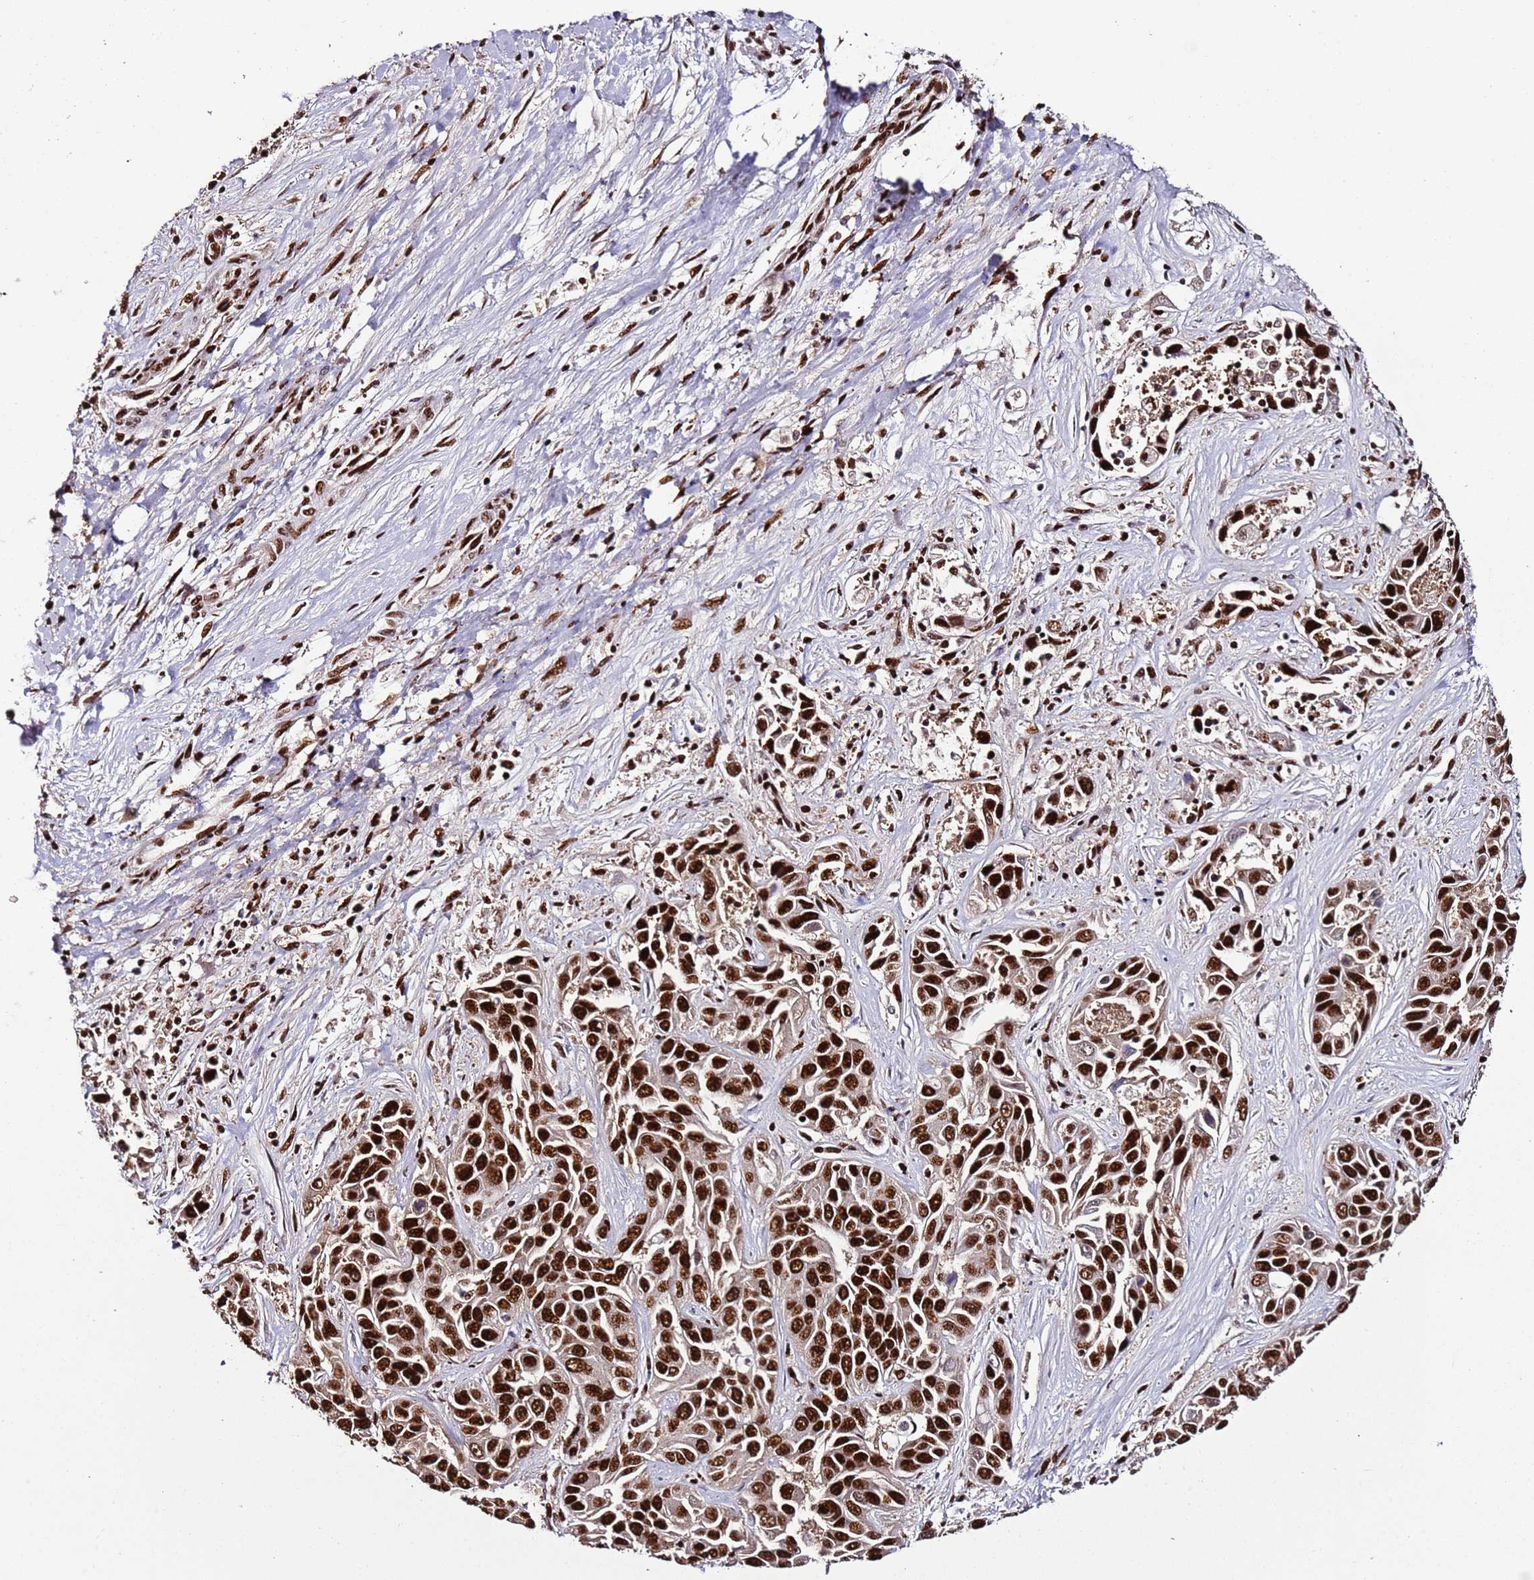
{"staining": {"intensity": "strong", "quantity": ">75%", "location": "nuclear"}, "tissue": "liver cancer", "cell_type": "Tumor cells", "image_type": "cancer", "snomed": [{"axis": "morphology", "description": "Cholangiocarcinoma"}, {"axis": "topography", "description": "Liver"}], "caption": "A high-resolution photomicrograph shows immunohistochemistry staining of cholangiocarcinoma (liver), which demonstrates strong nuclear expression in approximately >75% of tumor cells.", "gene": "C6orf226", "patient": {"sex": "female", "age": 52}}